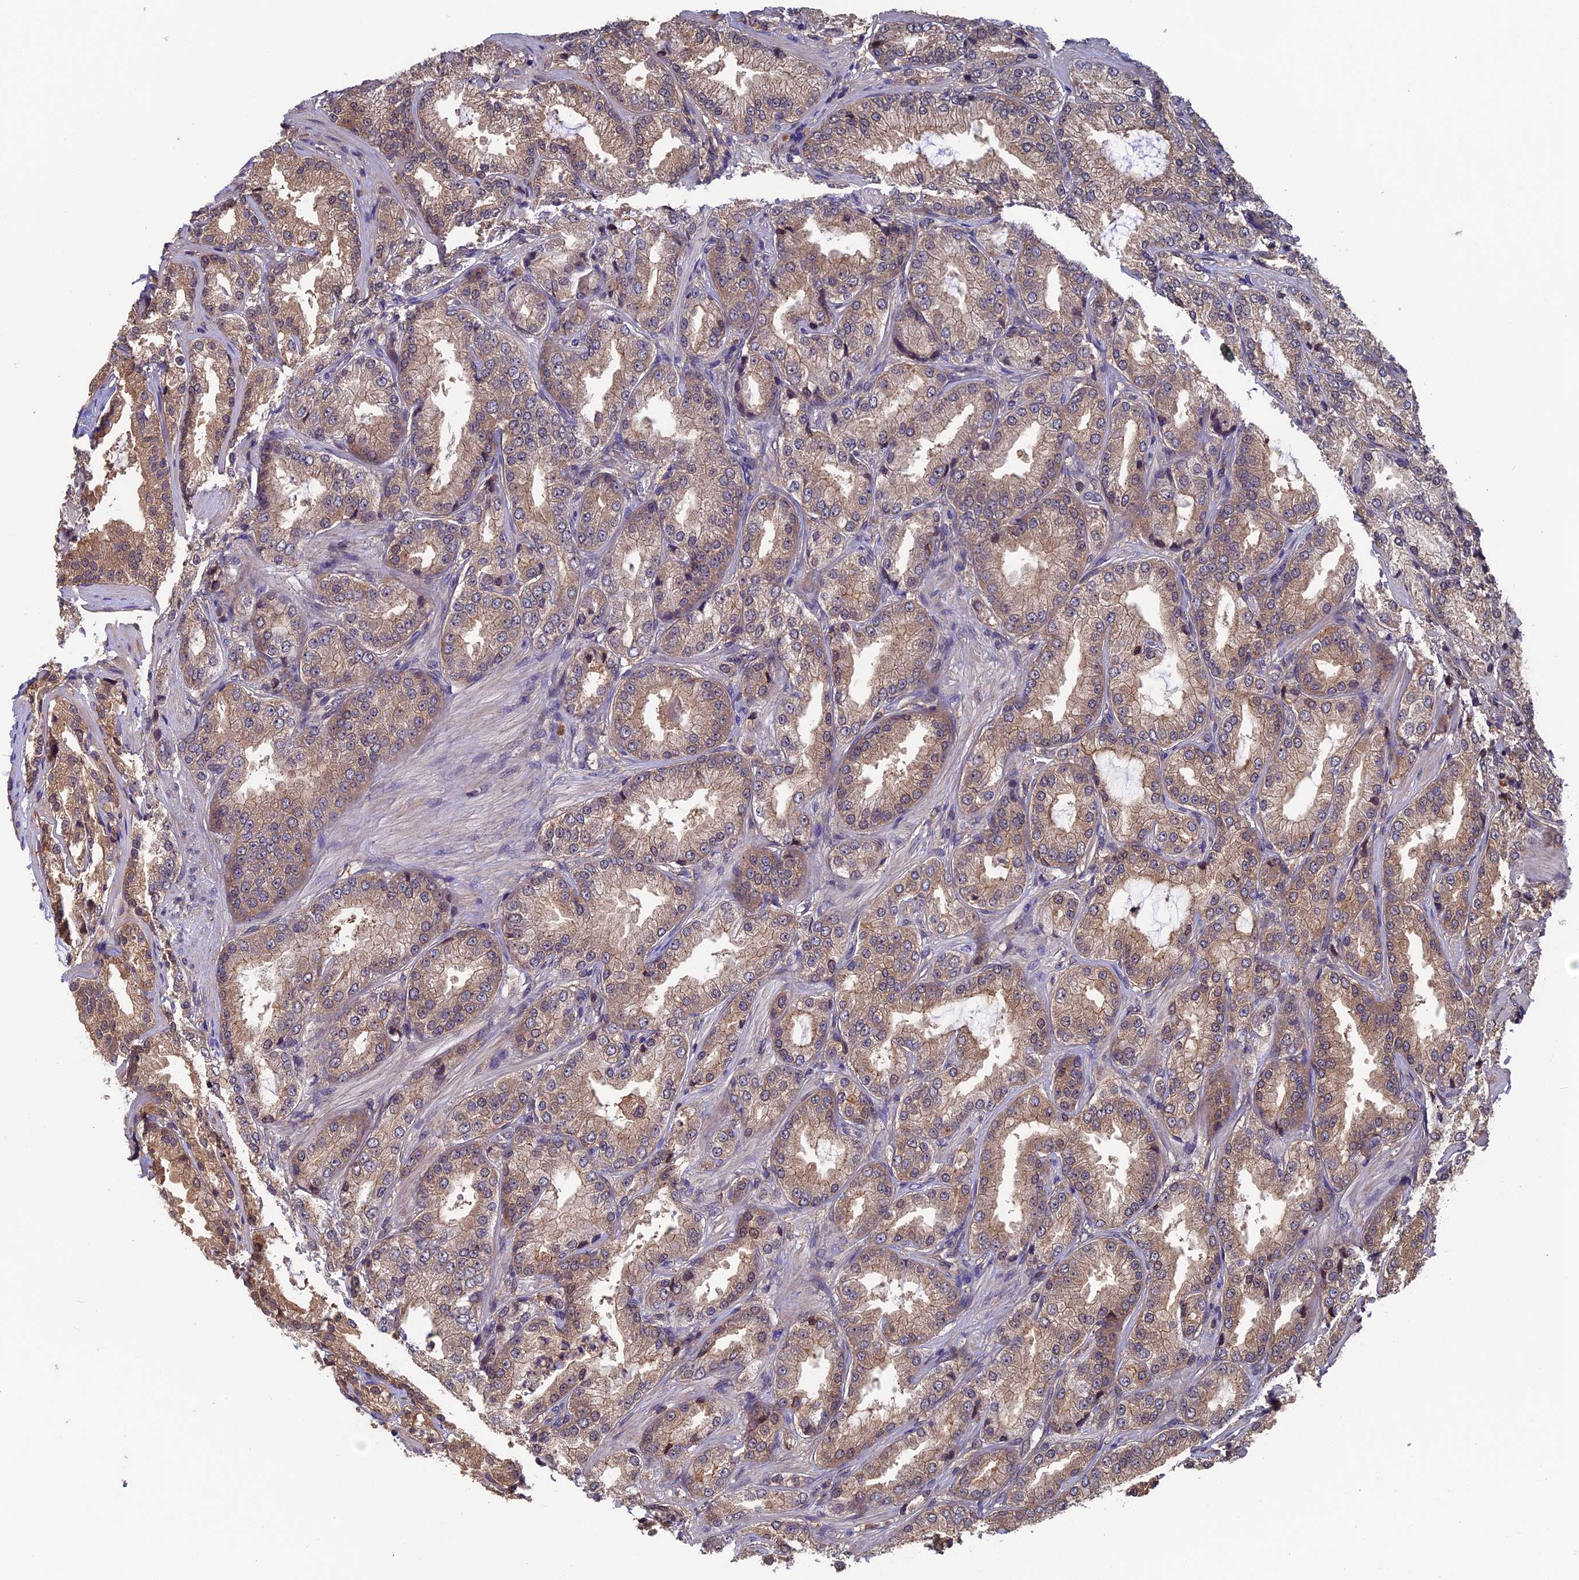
{"staining": {"intensity": "moderate", "quantity": ">75%", "location": "cytoplasmic/membranous"}, "tissue": "prostate cancer", "cell_type": "Tumor cells", "image_type": "cancer", "snomed": [{"axis": "morphology", "description": "Adenocarcinoma, Low grade"}, {"axis": "topography", "description": "Prostate"}], "caption": "IHC (DAB) staining of prostate cancer exhibits moderate cytoplasmic/membranous protein expression in approximately >75% of tumor cells.", "gene": "LCMT1", "patient": {"sex": "male", "age": 59}}